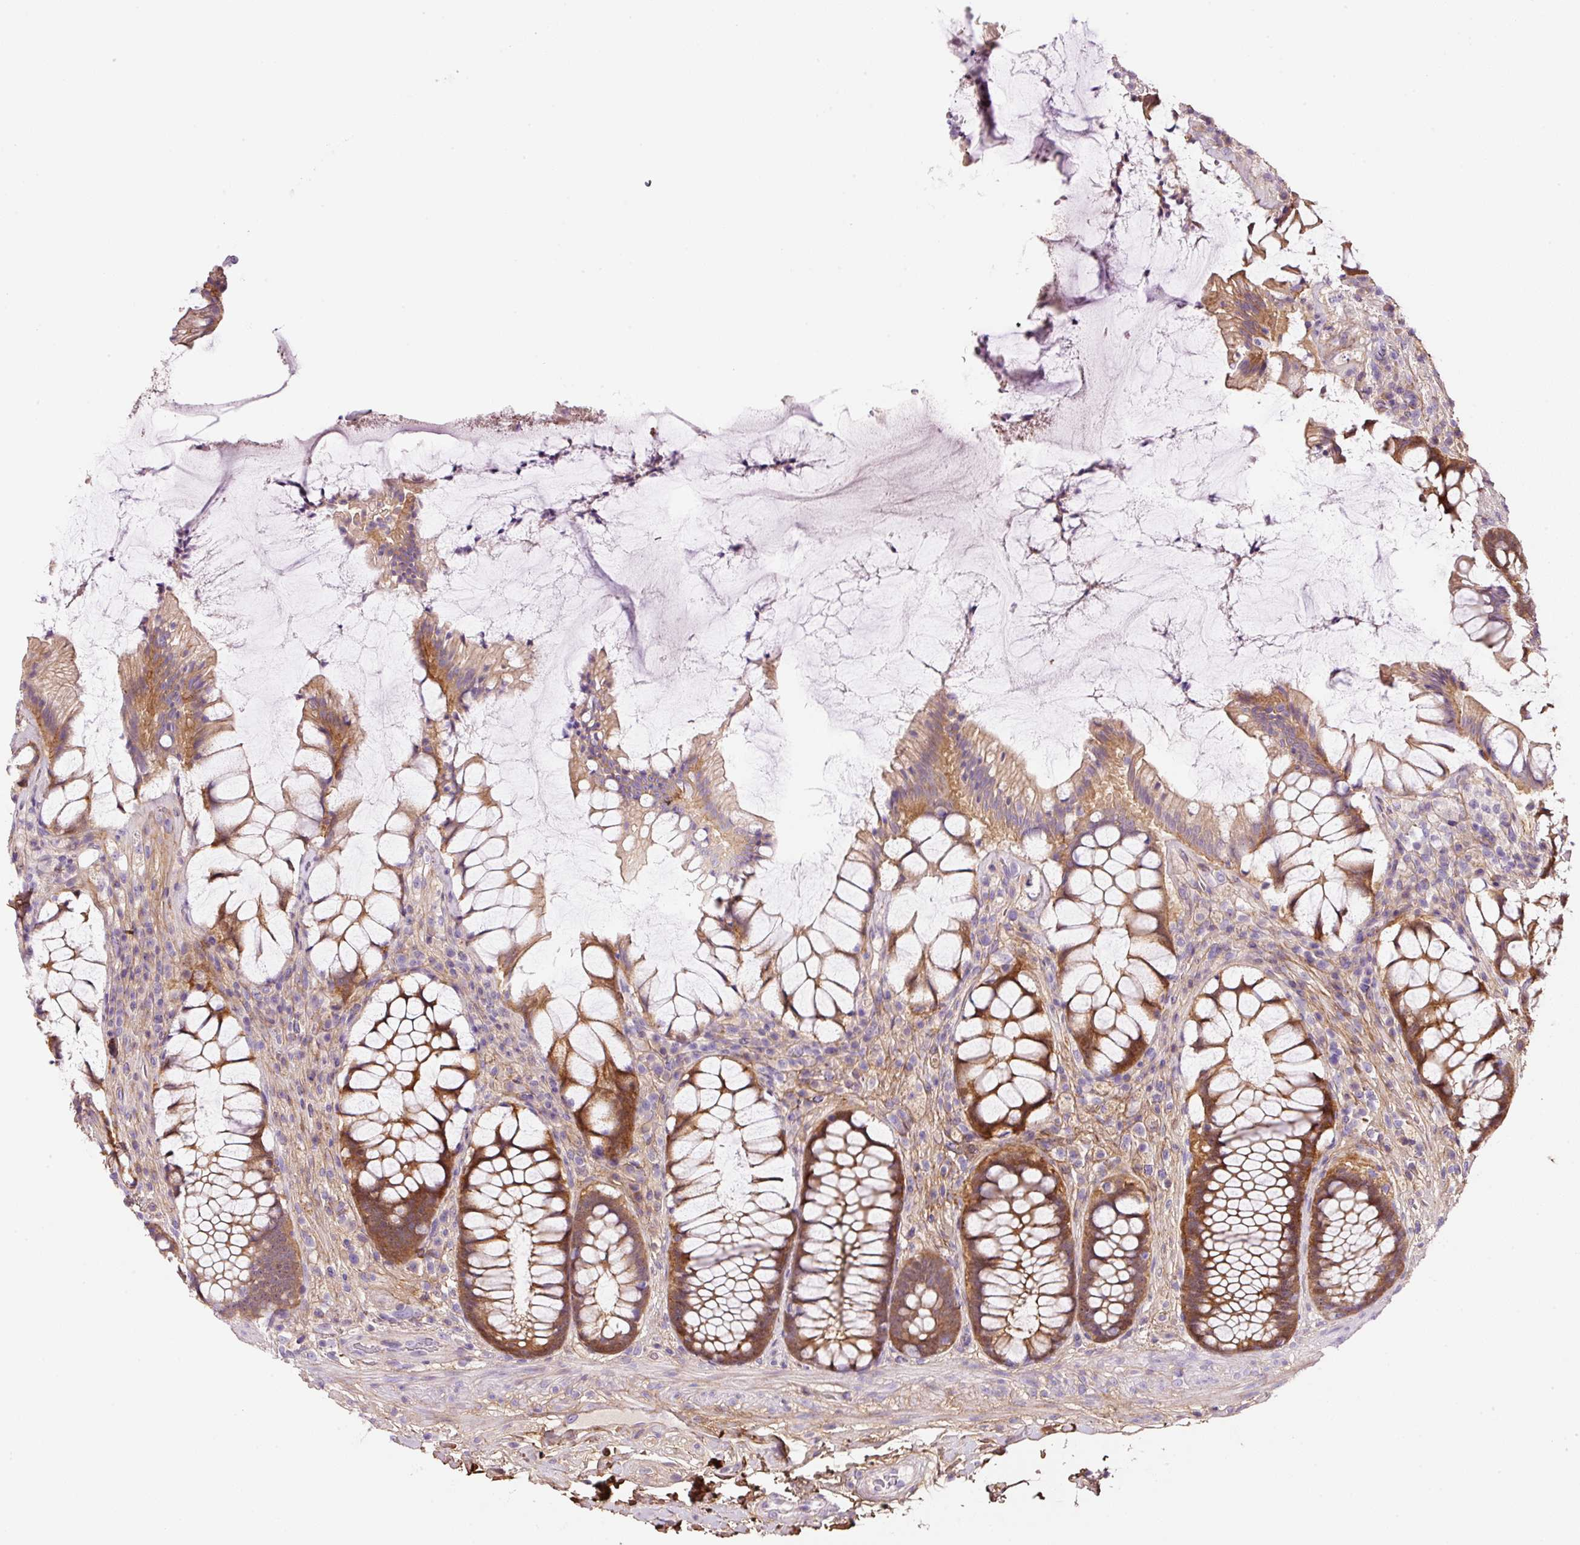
{"staining": {"intensity": "strong", "quantity": ">75%", "location": "cytoplasmic/membranous"}, "tissue": "rectum", "cell_type": "Glandular cells", "image_type": "normal", "snomed": [{"axis": "morphology", "description": "Normal tissue, NOS"}, {"axis": "topography", "description": "Rectum"}], "caption": "Immunohistochemical staining of unremarkable human rectum reveals strong cytoplasmic/membranous protein staining in approximately >75% of glandular cells.", "gene": "SOS2", "patient": {"sex": "female", "age": 58}}